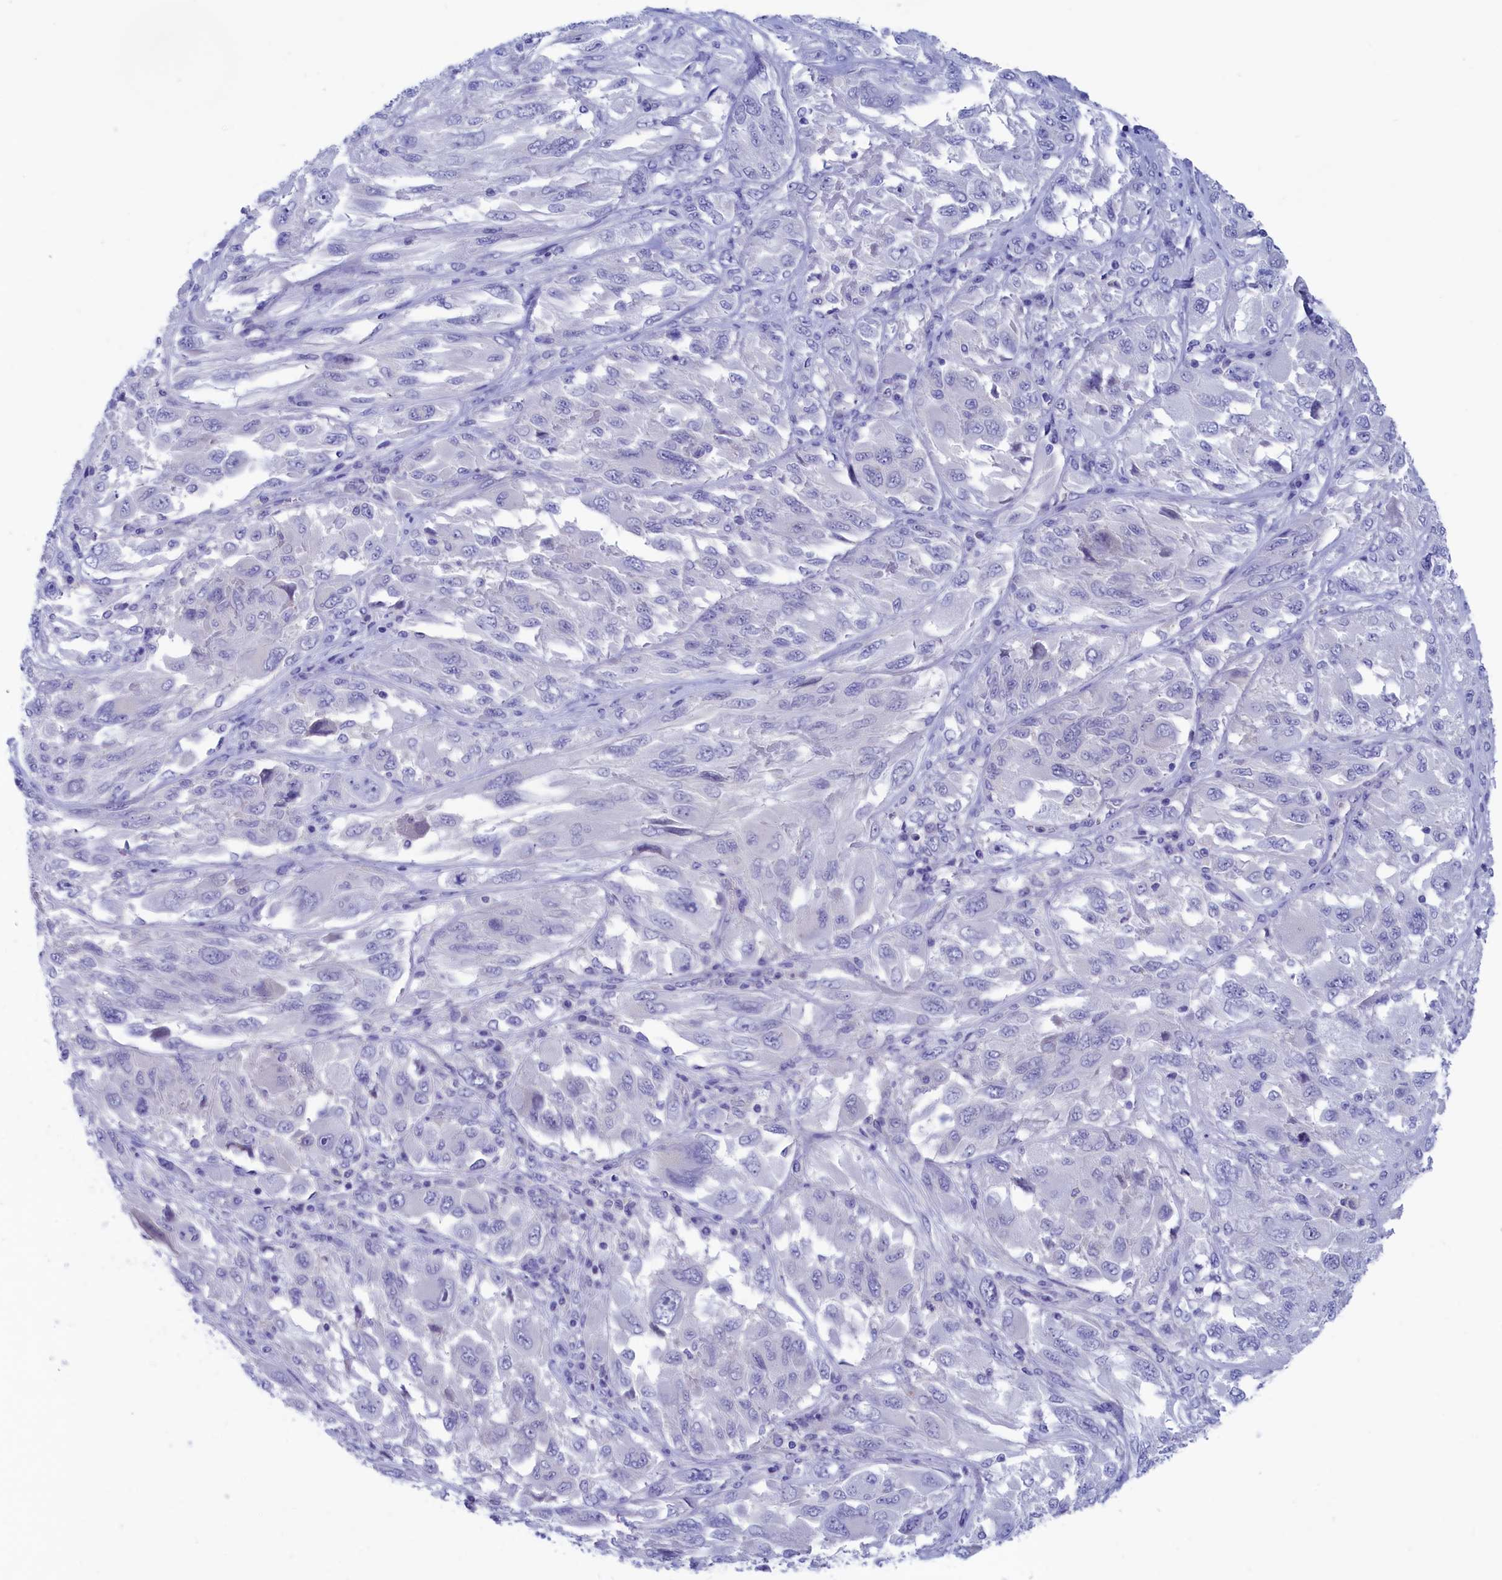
{"staining": {"intensity": "negative", "quantity": "none", "location": "none"}, "tissue": "melanoma", "cell_type": "Tumor cells", "image_type": "cancer", "snomed": [{"axis": "morphology", "description": "Malignant melanoma, NOS"}, {"axis": "topography", "description": "Skin"}], "caption": "Tumor cells are negative for brown protein staining in malignant melanoma.", "gene": "VPS35L", "patient": {"sex": "female", "age": 91}}